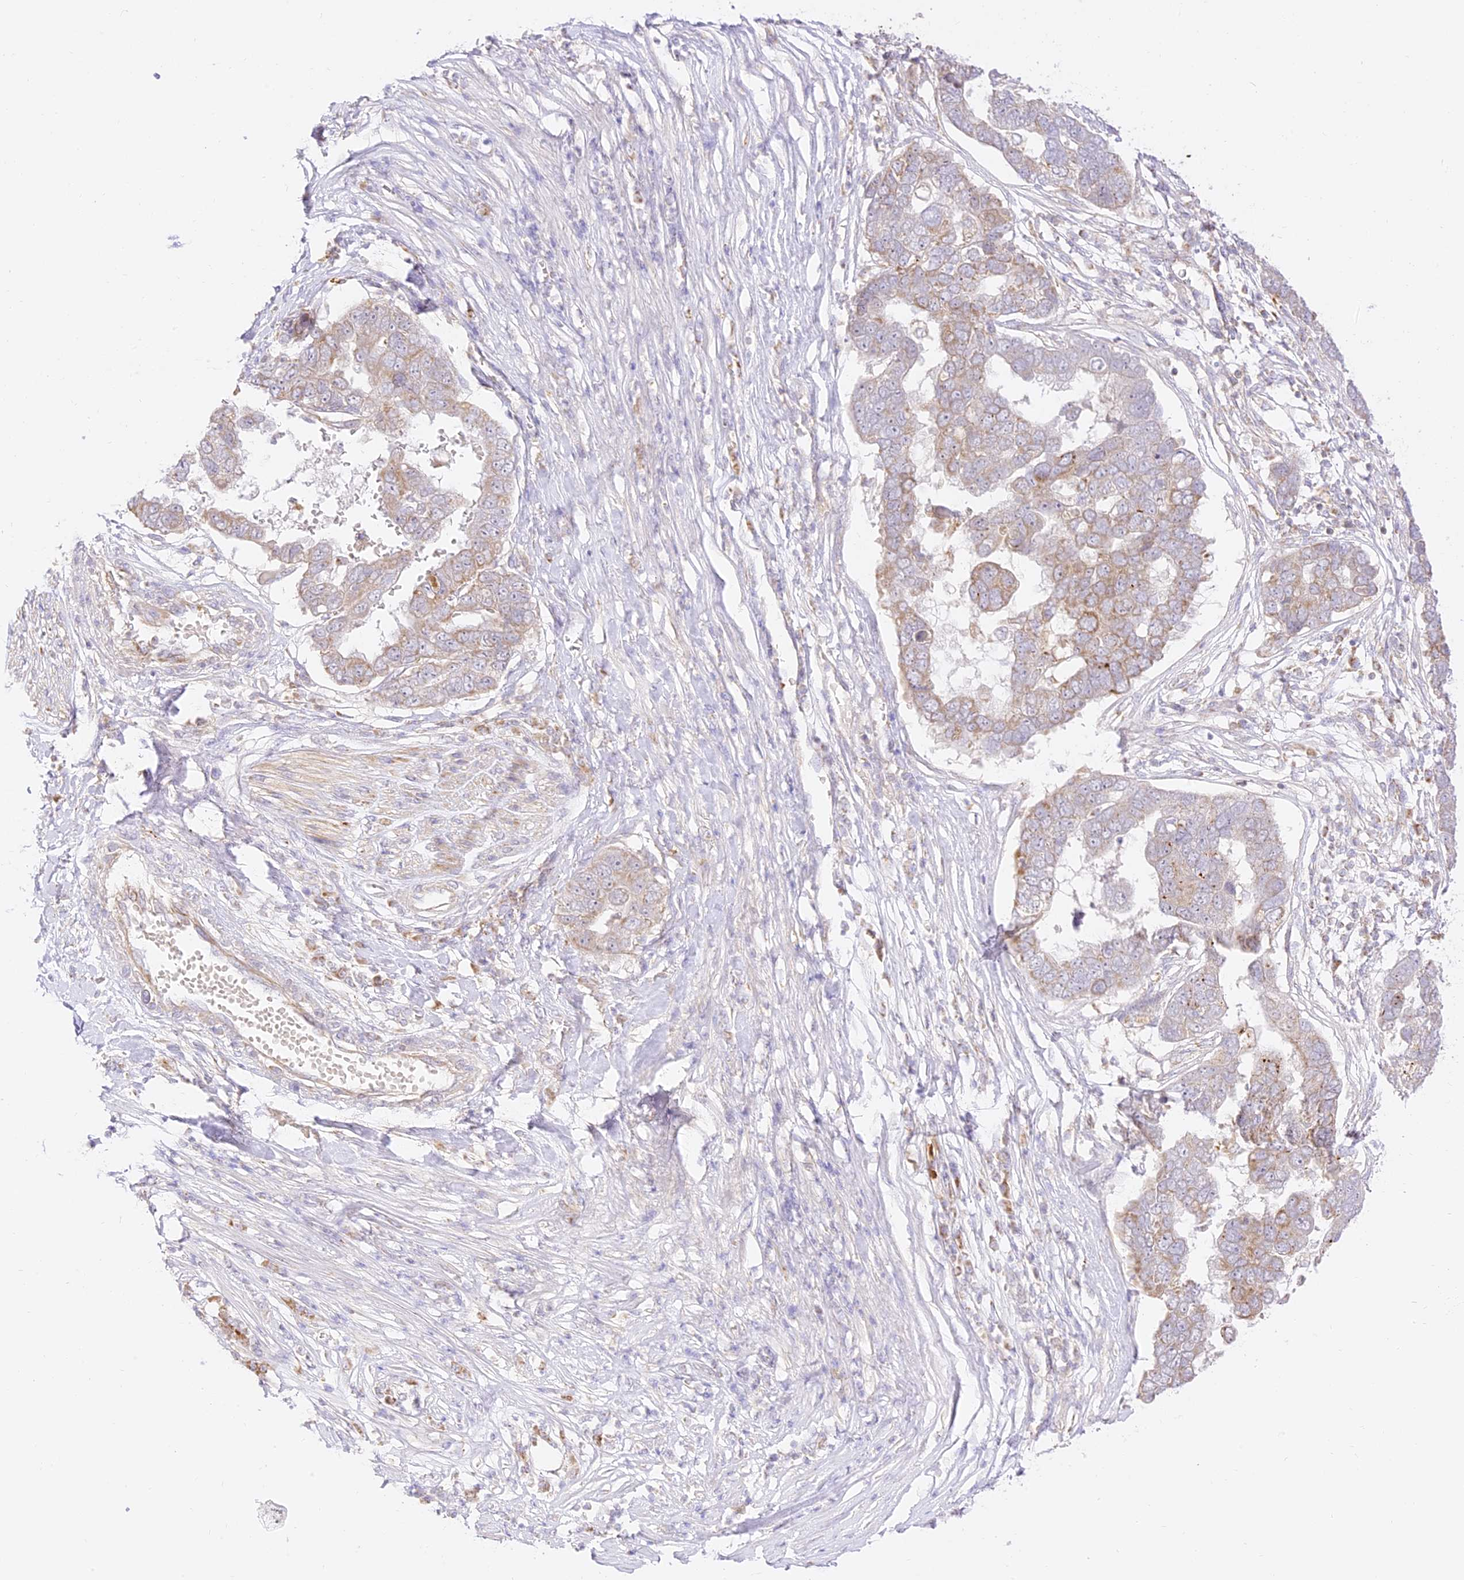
{"staining": {"intensity": "weak", "quantity": "<25%", "location": "cytoplasmic/membranous"}, "tissue": "pancreatic cancer", "cell_type": "Tumor cells", "image_type": "cancer", "snomed": [{"axis": "morphology", "description": "Adenocarcinoma, NOS"}, {"axis": "topography", "description": "Pancreas"}], "caption": "An immunohistochemistry photomicrograph of pancreatic adenocarcinoma is shown. There is no staining in tumor cells of pancreatic adenocarcinoma. (Immunohistochemistry, brightfield microscopy, high magnification).", "gene": "LRRC15", "patient": {"sex": "female", "age": 61}}